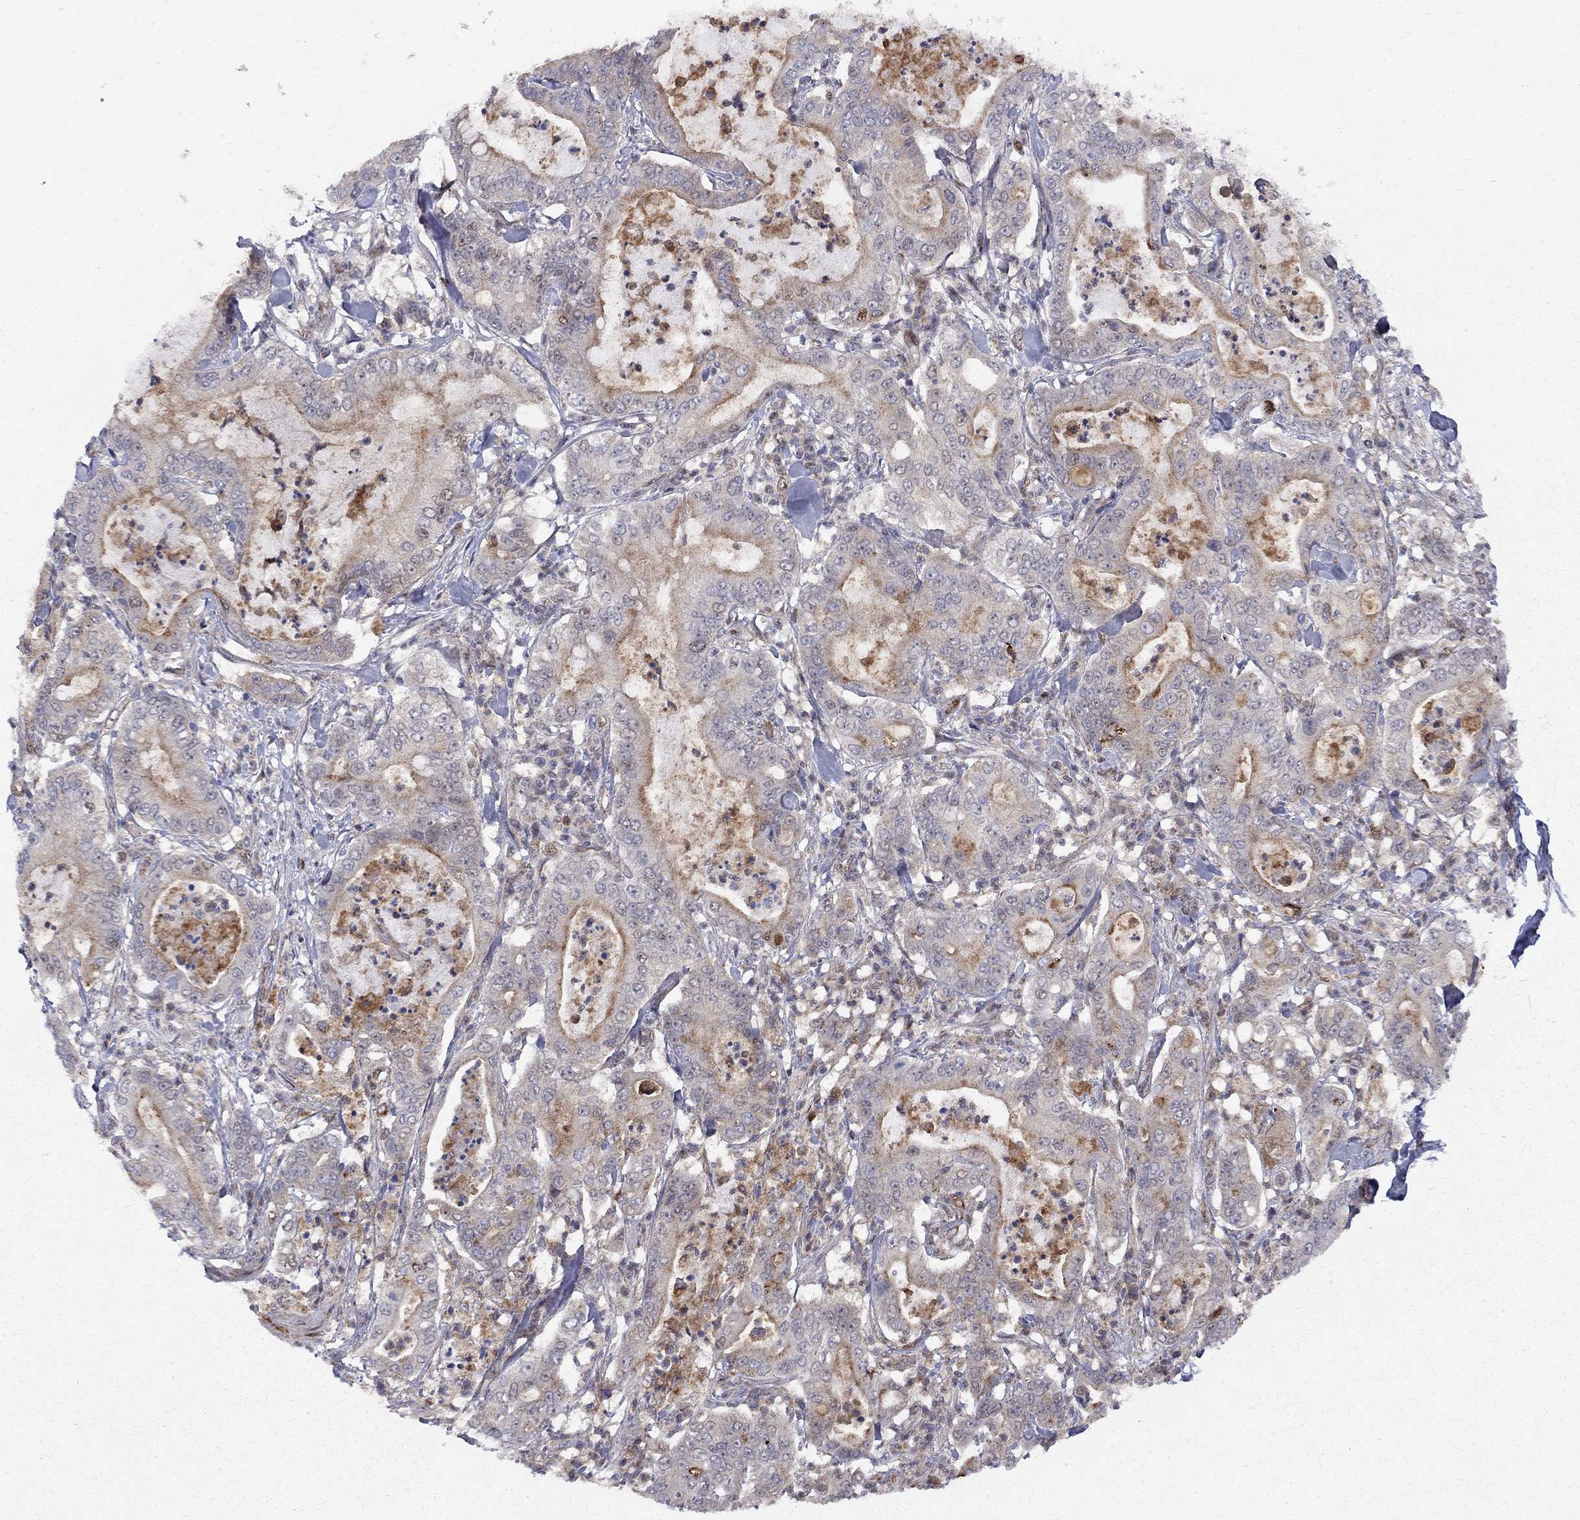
{"staining": {"intensity": "negative", "quantity": "none", "location": "none"}, "tissue": "pancreatic cancer", "cell_type": "Tumor cells", "image_type": "cancer", "snomed": [{"axis": "morphology", "description": "Adenocarcinoma, NOS"}, {"axis": "topography", "description": "Pancreas"}], "caption": "This image is of pancreatic cancer (adenocarcinoma) stained with immunohistochemistry to label a protein in brown with the nuclei are counter-stained blue. There is no staining in tumor cells. Nuclei are stained in blue.", "gene": "ELOB", "patient": {"sex": "male", "age": 71}}